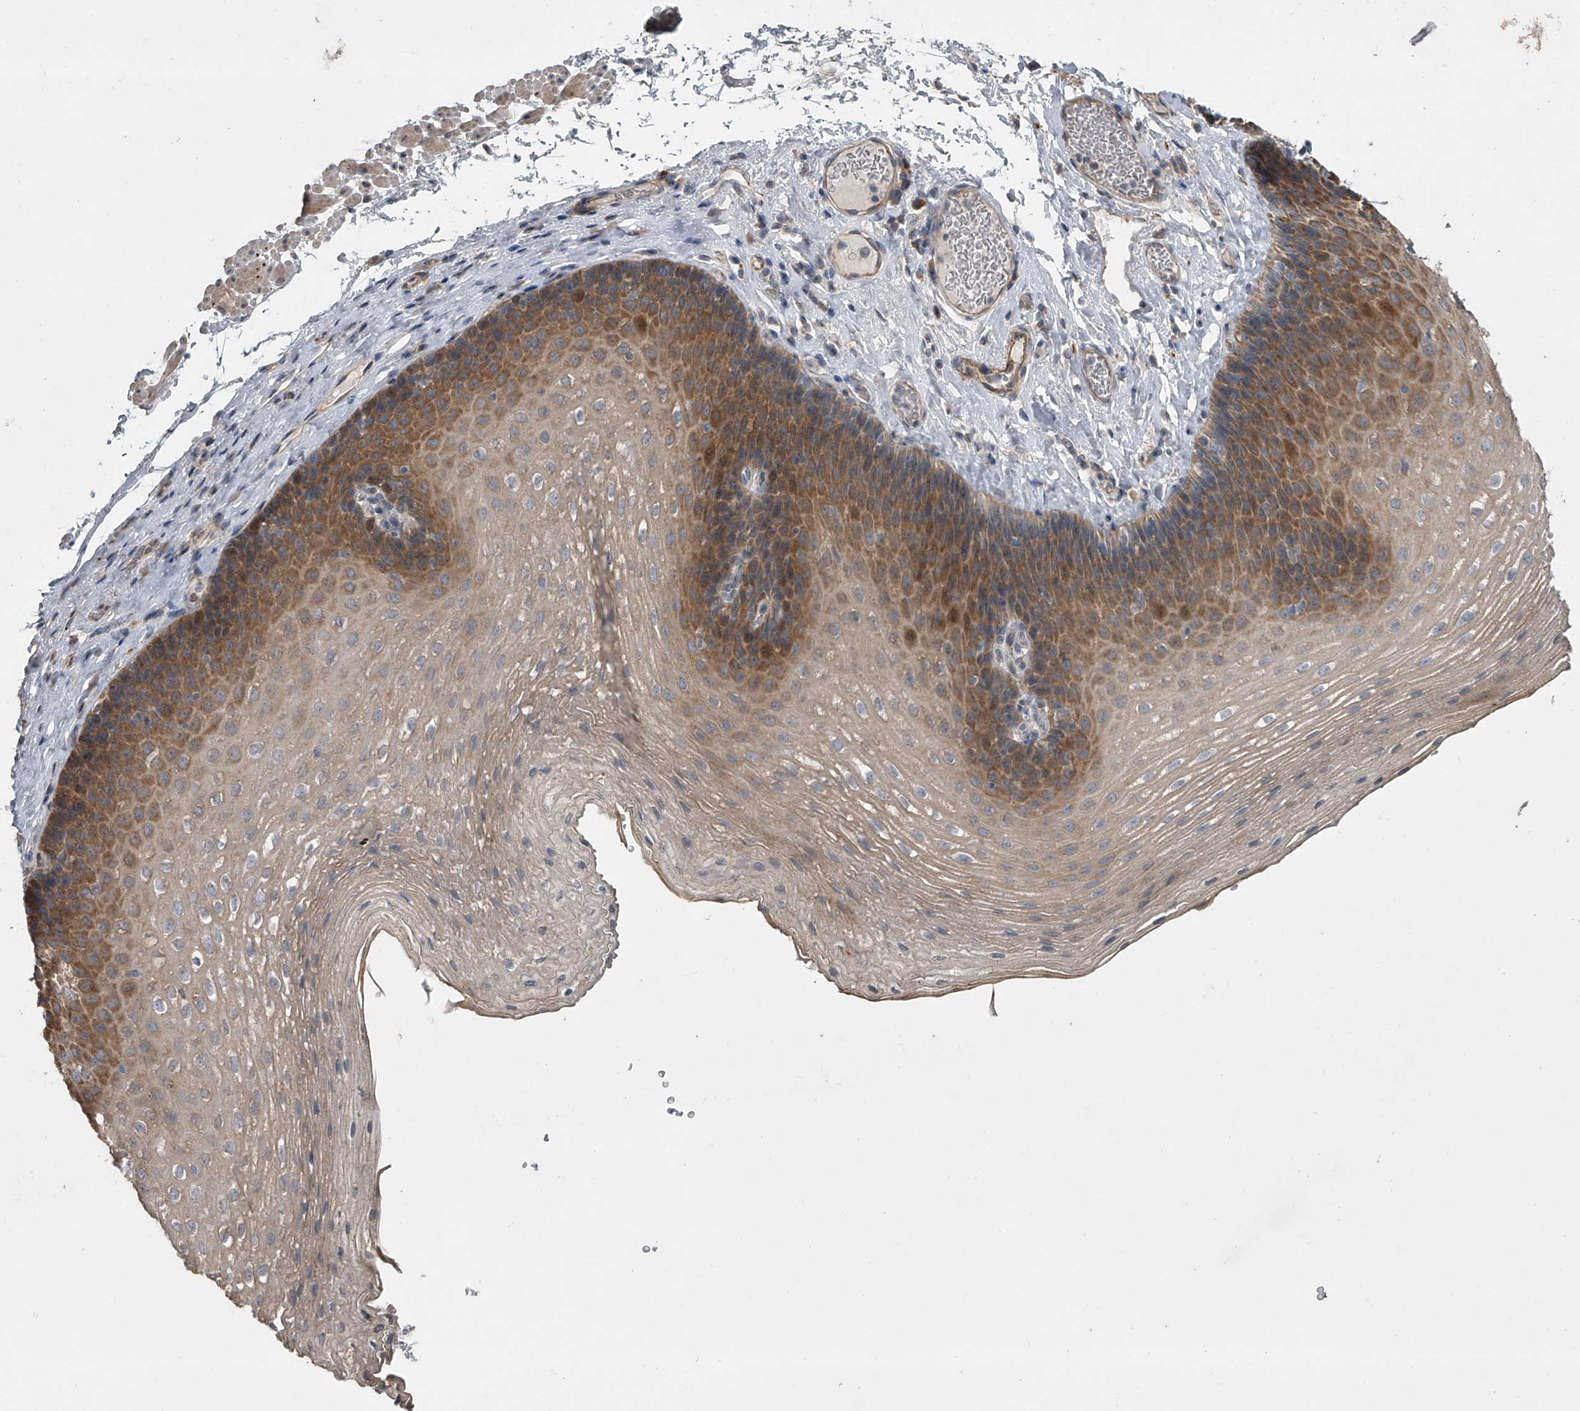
{"staining": {"intensity": "moderate", "quantity": "25%-75%", "location": "cytoplasmic/membranous"}, "tissue": "esophagus", "cell_type": "Squamous epithelial cells", "image_type": "normal", "snomed": [{"axis": "morphology", "description": "Normal tissue, NOS"}, {"axis": "topography", "description": "Esophagus"}], "caption": "A brown stain highlights moderate cytoplasmic/membranous staining of a protein in squamous epithelial cells of unremarkable esophagus. The staining was performed using DAB, with brown indicating positive protein expression. Nuclei are stained blue with hematoxylin.", "gene": "DOCK9", "patient": {"sex": "female", "age": 66}}